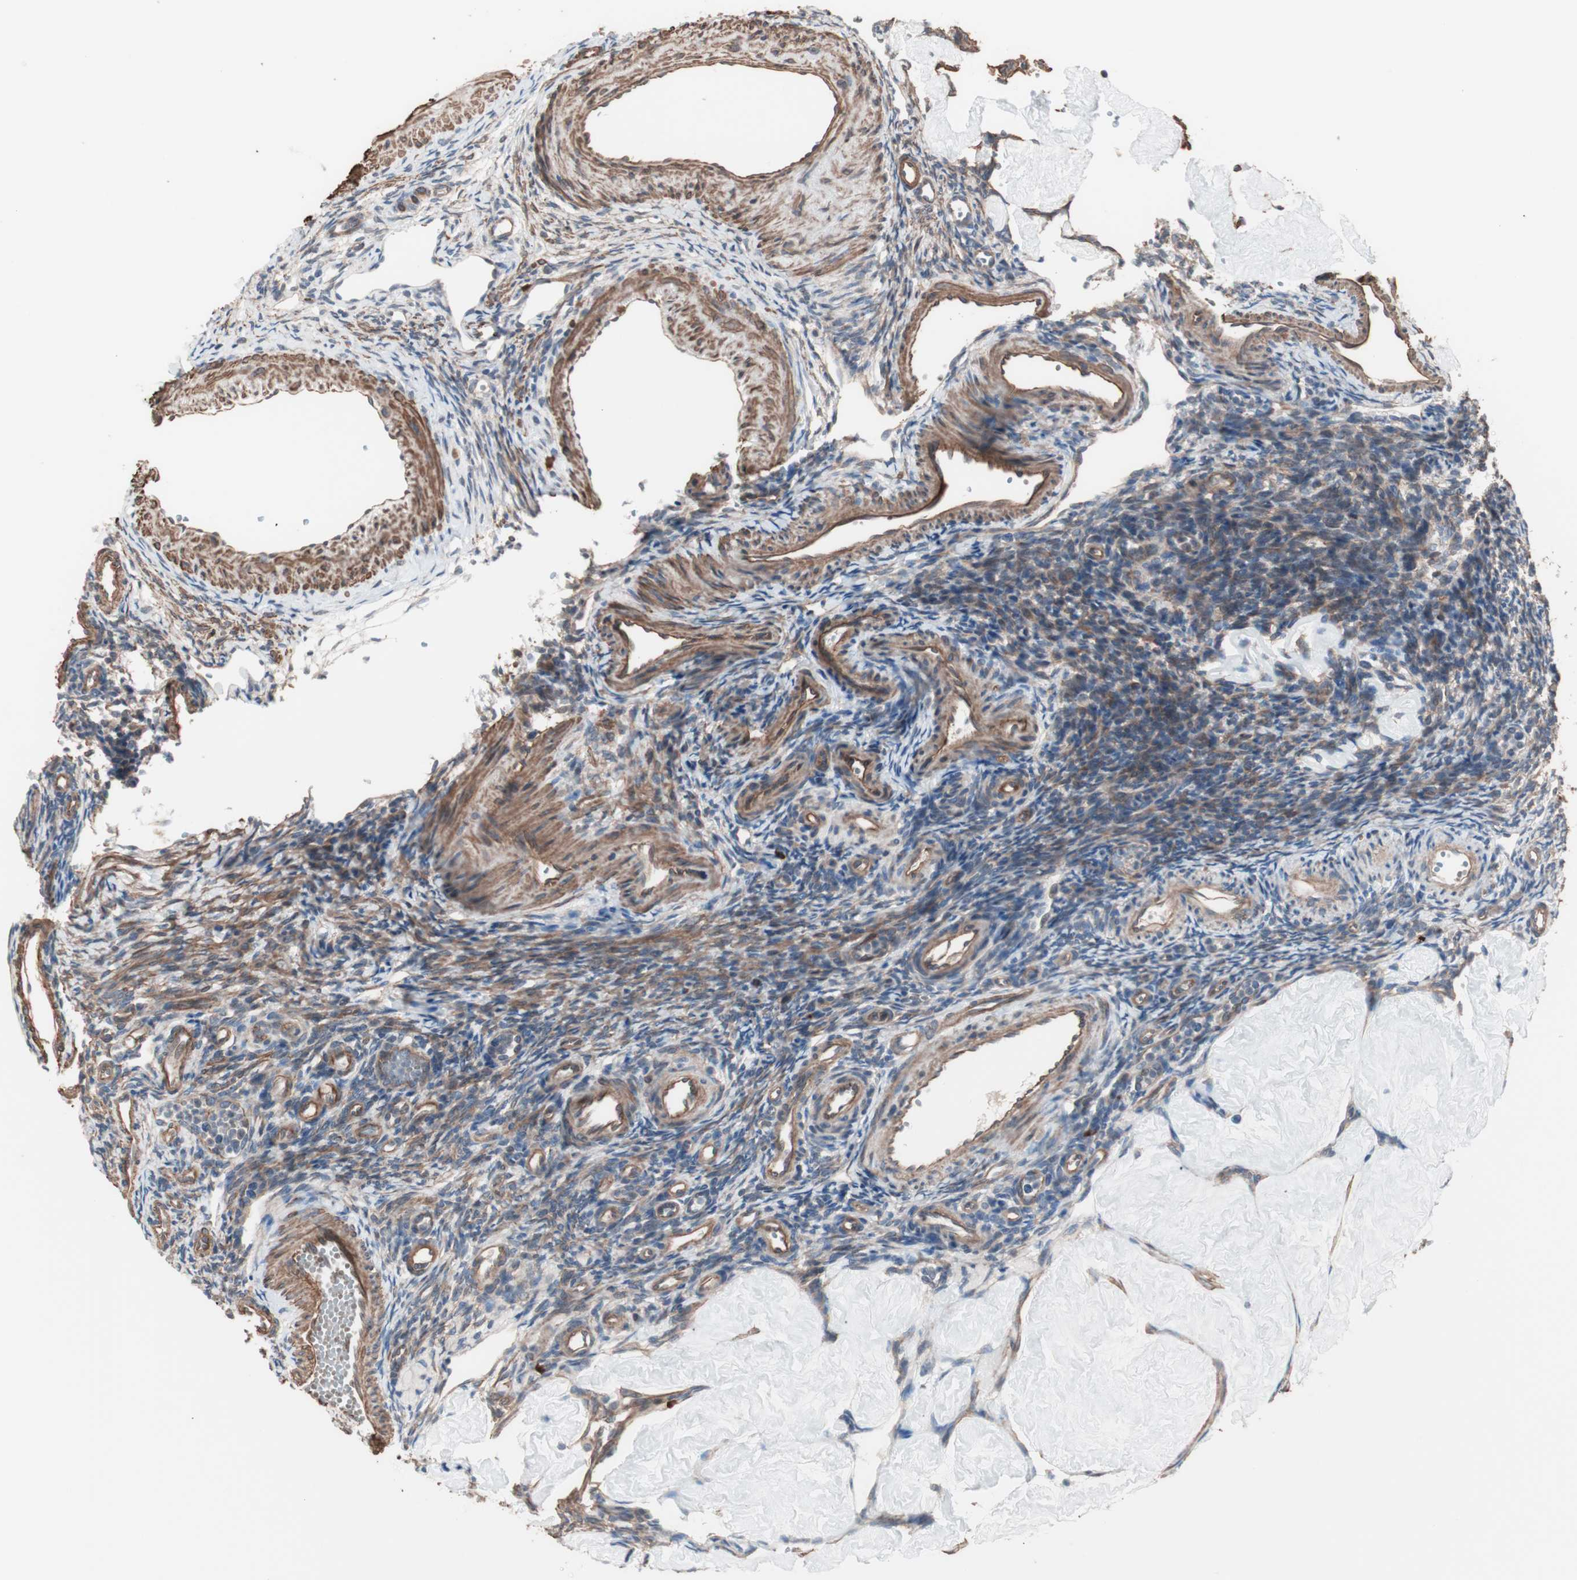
{"staining": {"intensity": "moderate", "quantity": "25%-75%", "location": "cytoplasmic/membranous"}, "tissue": "ovary", "cell_type": "Ovarian stroma cells", "image_type": "normal", "snomed": [{"axis": "morphology", "description": "Normal tissue, NOS"}, {"axis": "topography", "description": "Ovary"}], "caption": "Immunohistochemical staining of benign human ovary reveals moderate cytoplasmic/membranous protein expression in about 25%-75% of ovarian stroma cells.", "gene": "ALG5", "patient": {"sex": "female", "age": 33}}